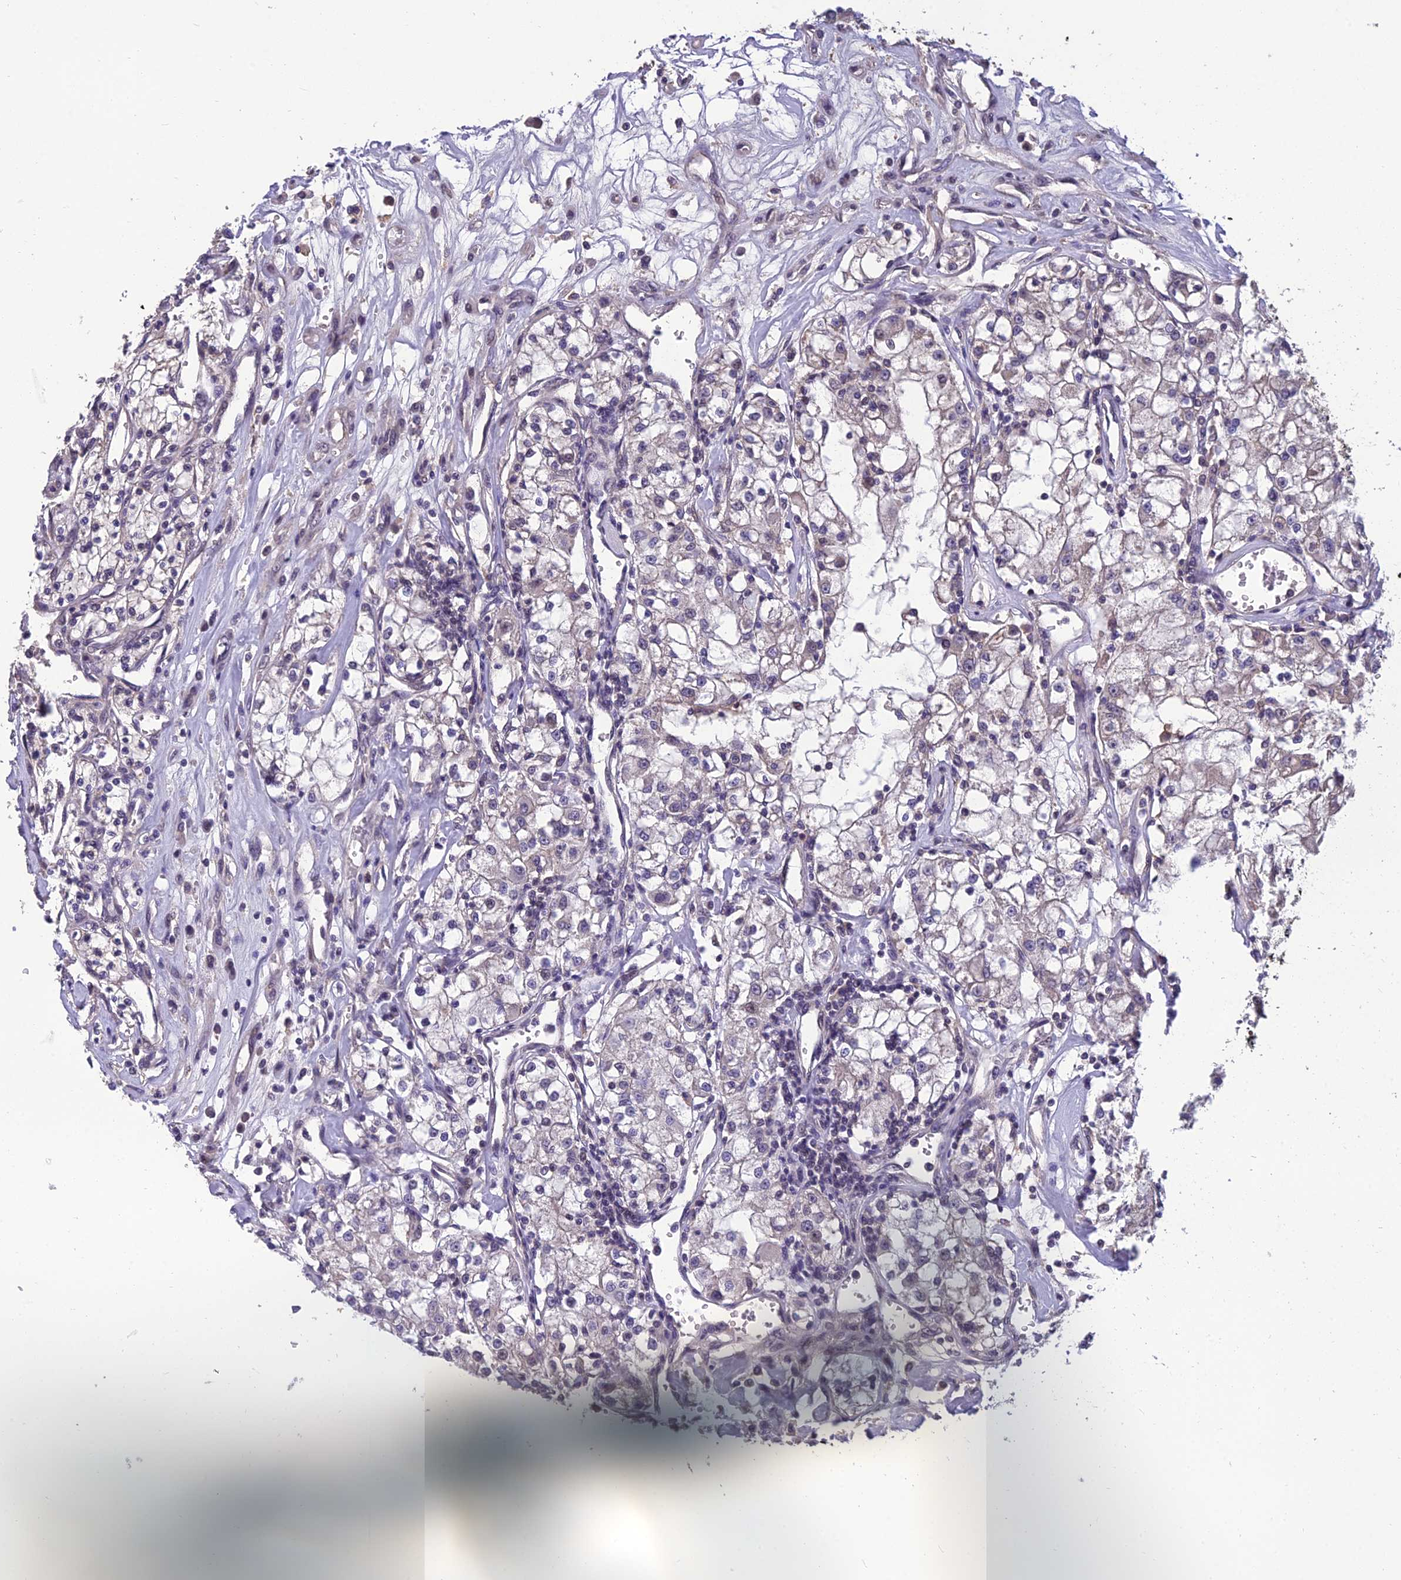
{"staining": {"intensity": "negative", "quantity": "none", "location": "none"}, "tissue": "renal cancer", "cell_type": "Tumor cells", "image_type": "cancer", "snomed": [{"axis": "morphology", "description": "Adenocarcinoma, NOS"}, {"axis": "topography", "description": "Kidney"}], "caption": "Renal cancer (adenocarcinoma) was stained to show a protein in brown. There is no significant staining in tumor cells.", "gene": "GRWD1", "patient": {"sex": "female", "age": 59}}